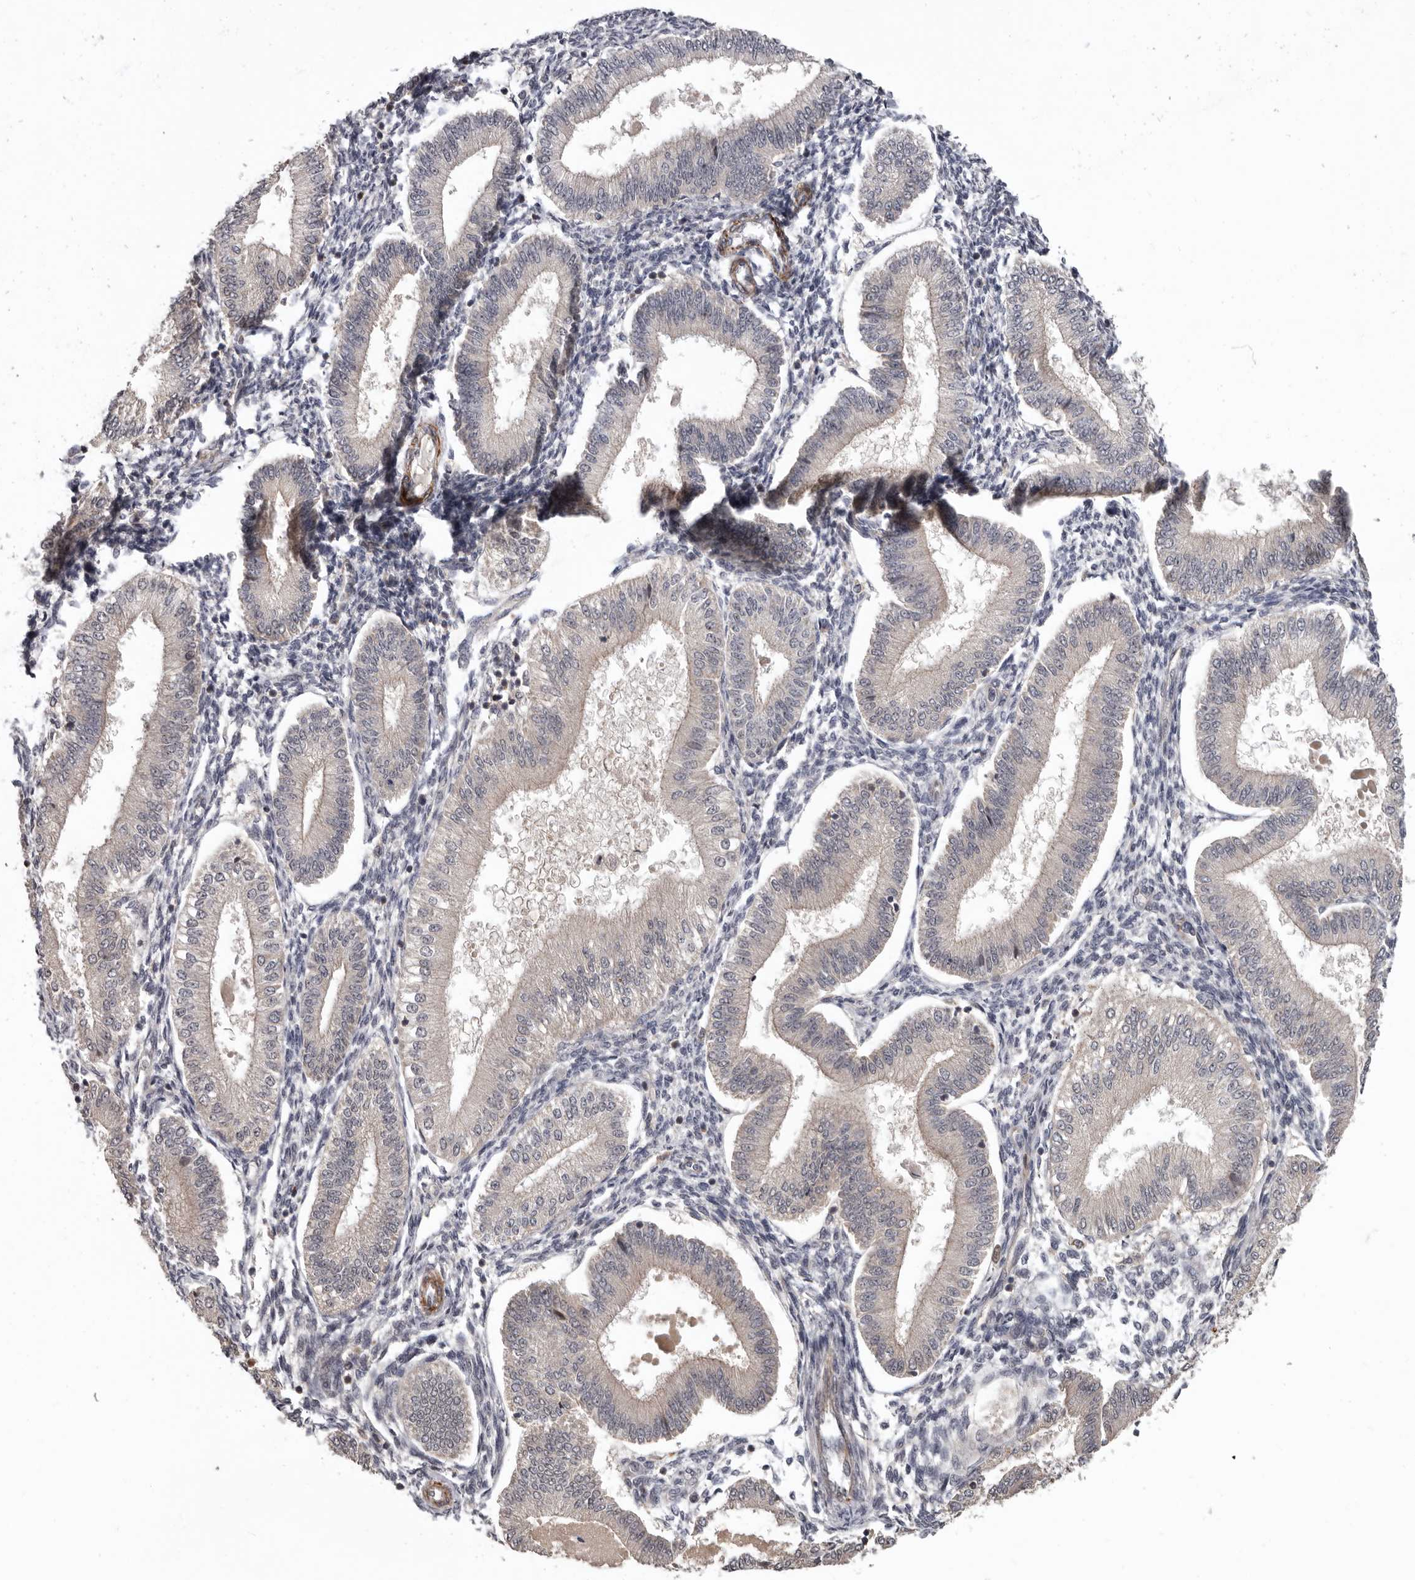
{"staining": {"intensity": "weak", "quantity": "<25%", "location": "cytoplasmic/membranous"}, "tissue": "endometrium", "cell_type": "Cells in endometrial stroma", "image_type": "normal", "snomed": [{"axis": "morphology", "description": "Normal tissue, NOS"}, {"axis": "topography", "description": "Endometrium"}], "caption": "Micrograph shows no protein positivity in cells in endometrial stroma of unremarkable endometrium.", "gene": "FGFR4", "patient": {"sex": "female", "age": 39}}